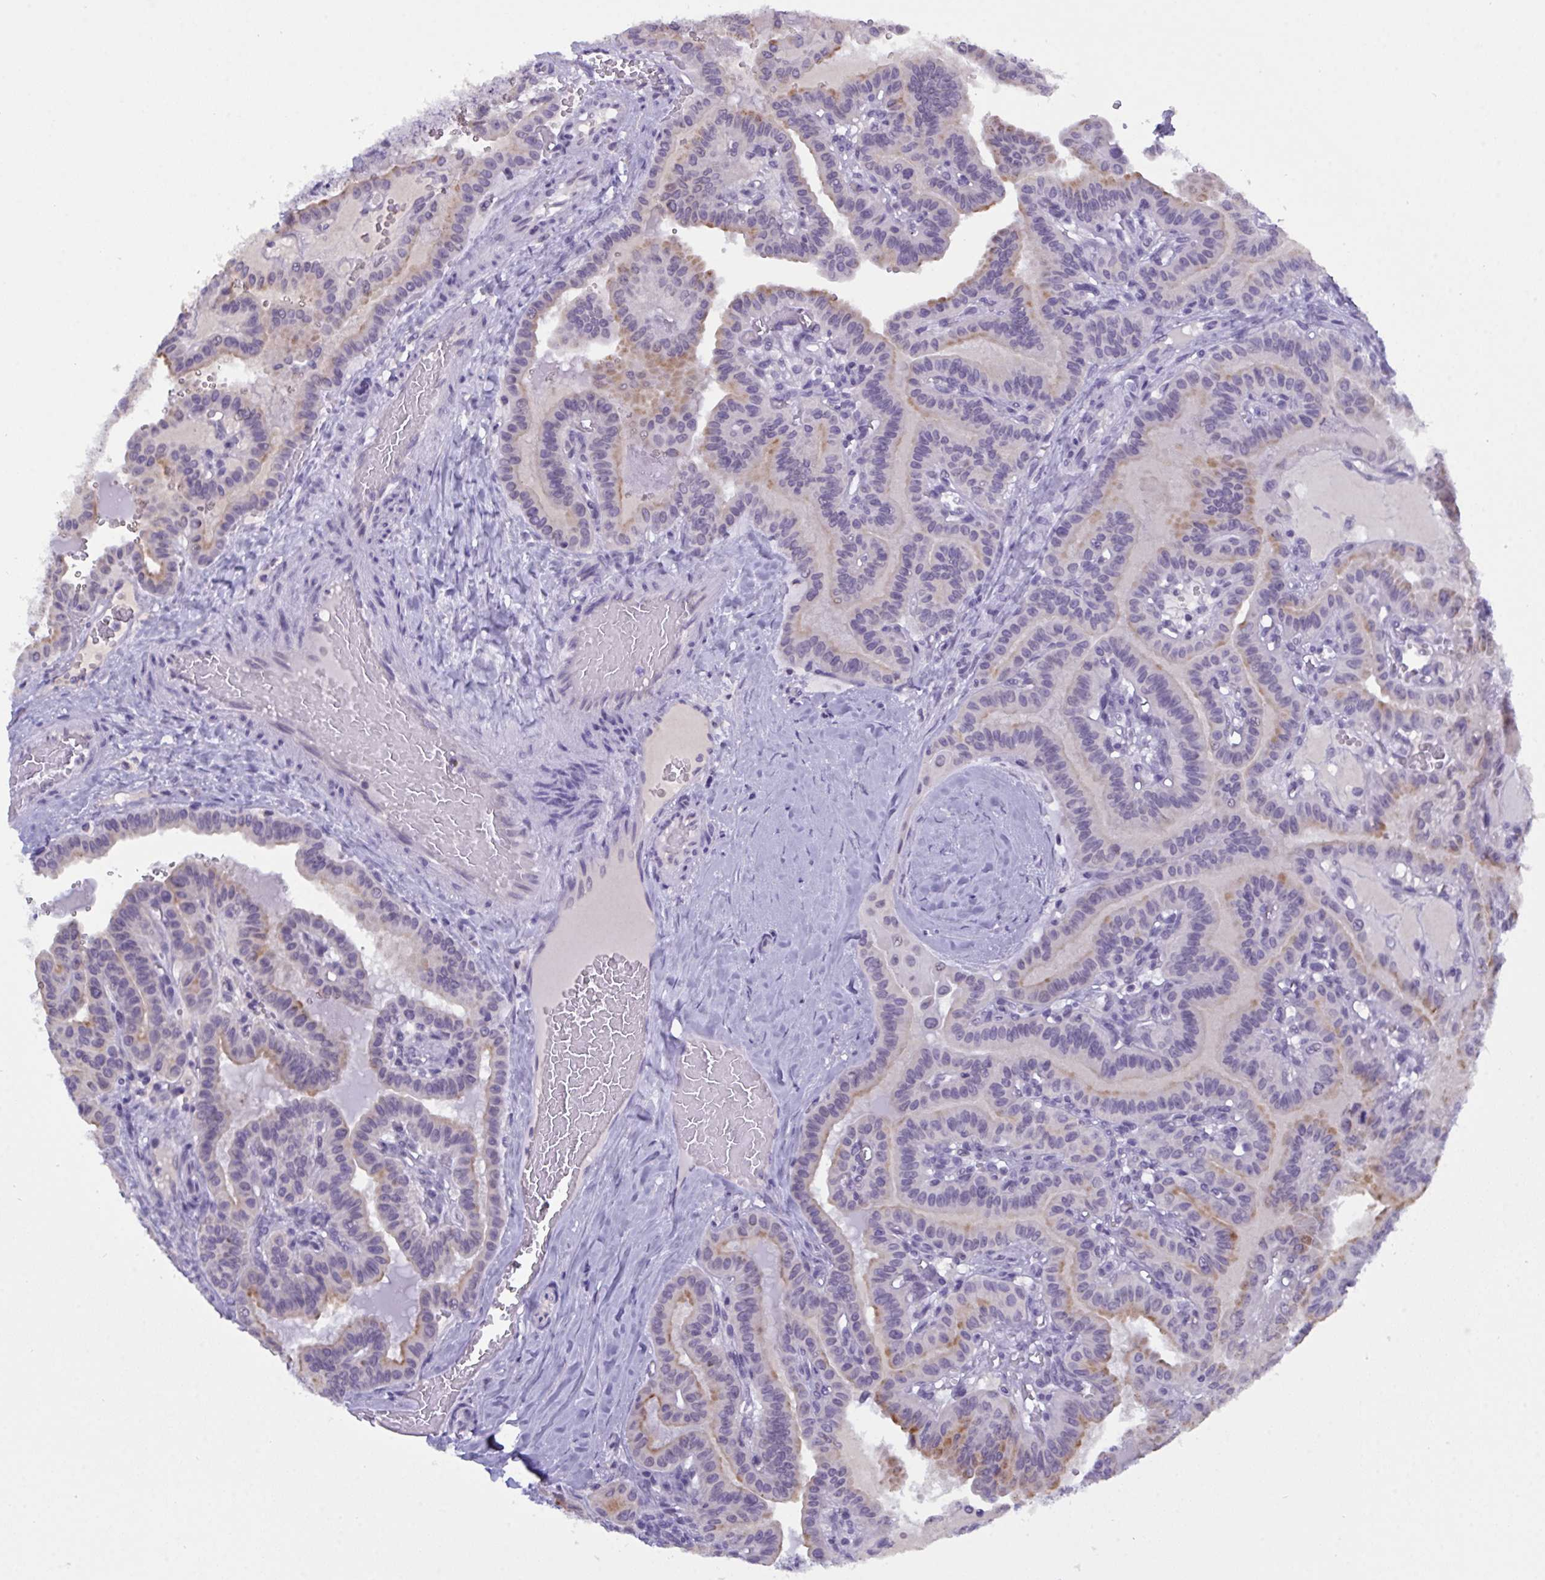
{"staining": {"intensity": "moderate", "quantity": "<25%", "location": "cytoplasmic/membranous"}, "tissue": "thyroid cancer", "cell_type": "Tumor cells", "image_type": "cancer", "snomed": [{"axis": "morphology", "description": "Papillary adenocarcinoma, NOS"}, {"axis": "topography", "description": "Thyroid gland"}], "caption": "Thyroid papillary adenocarcinoma stained with DAB immunohistochemistry exhibits low levels of moderate cytoplasmic/membranous staining in about <25% of tumor cells.", "gene": "SERPINB13", "patient": {"sex": "male", "age": 87}}